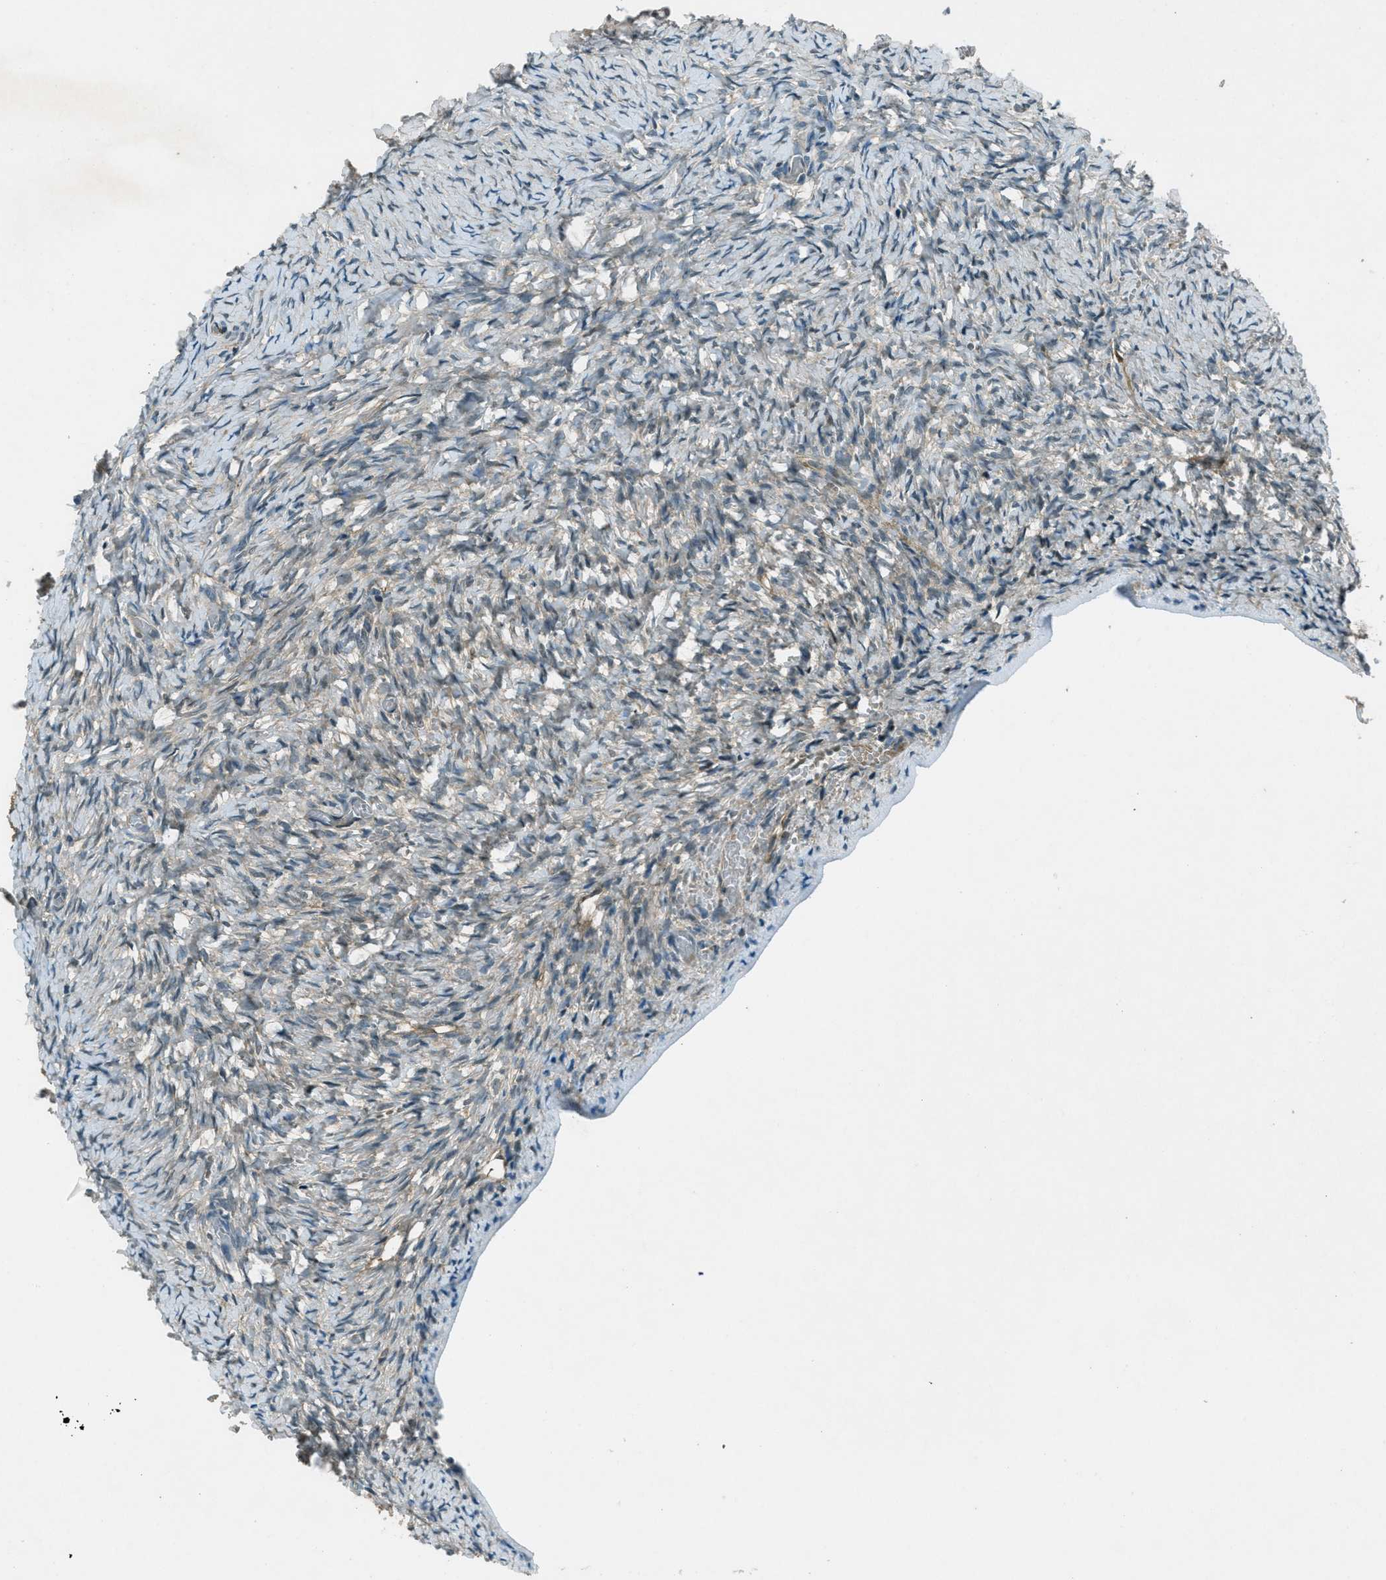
{"staining": {"intensity": "weak", "quantity": "<25%", "location": "cytoplasmic/membranous"}, "tissue": "ovary", "cell_type": "Ovarian stroma cells", "image_type": "normal", "snomed": [{"axis": "morphology", "description": "Normal tissue, NOS"}, {"axis": "topography", "description": "Ovary"}], "caption": "IHC histopathology image of normal ovary: human ovary stained with DAB shows no significant protein staining in ovarian stroma cells.", "gene": "STK11", "patient": {"sex": "female", "age": 27}}